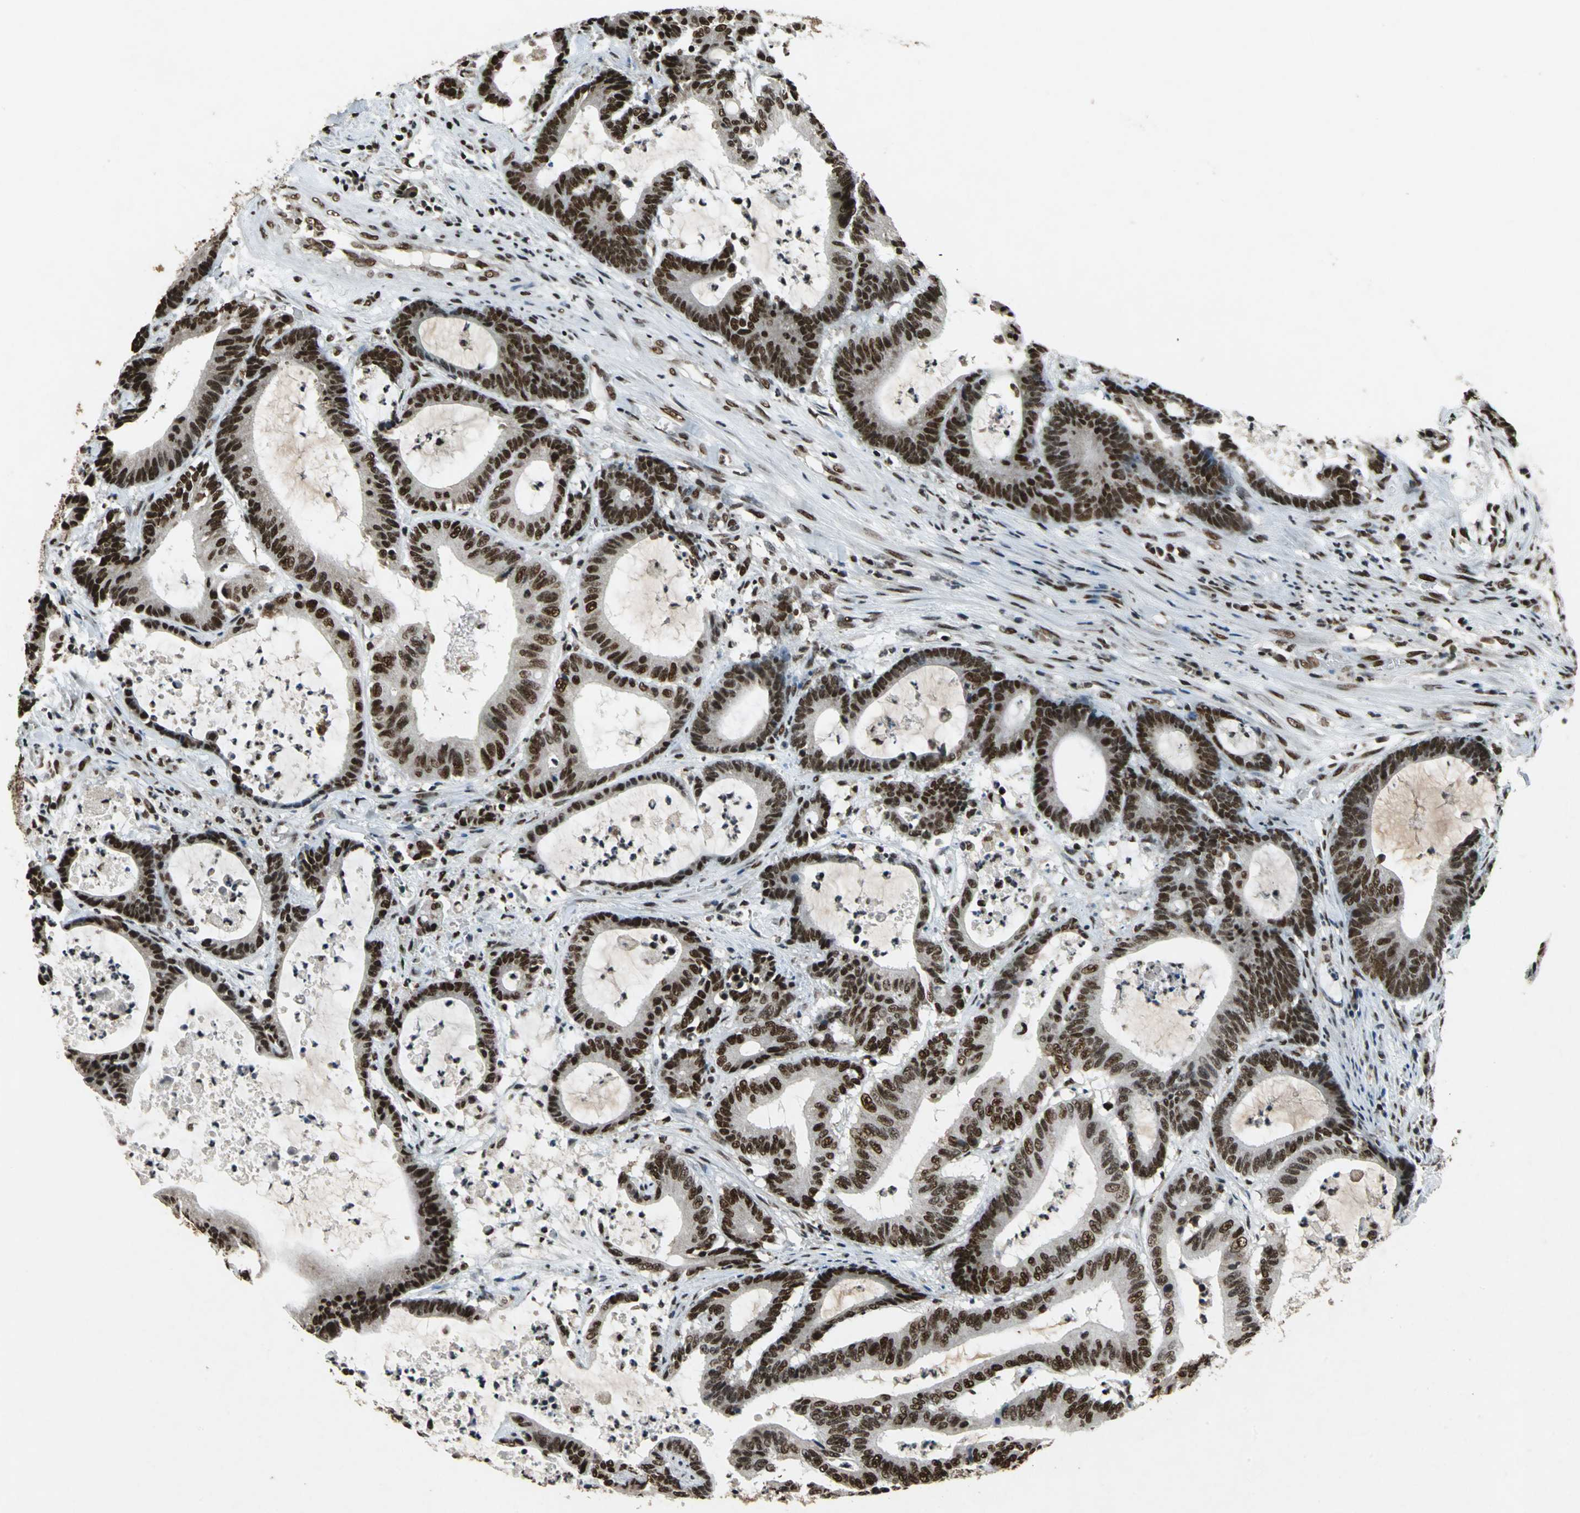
{"staining": {"intensity": "strong", "quantity": ">75%", "location": "nuclear"}, "tissue": "colorectal cancer", "cell_type": "Tumor cells", "image_type": "cancer", "snomed": [{"axis": "morphology", "description": "Adenocarcinoma, NOS"}, {"axis": "topography", "description": "Colon"}], "caption": "Immunohistochemistry image of colorectal adenocarcinoma stained for a protein (brown), which demonstrates high levels of strong nuclear positivity in approximately >75% of tumor cells.", "gene": "MTA2", "patient": {"sex": "female", "age": 84}}